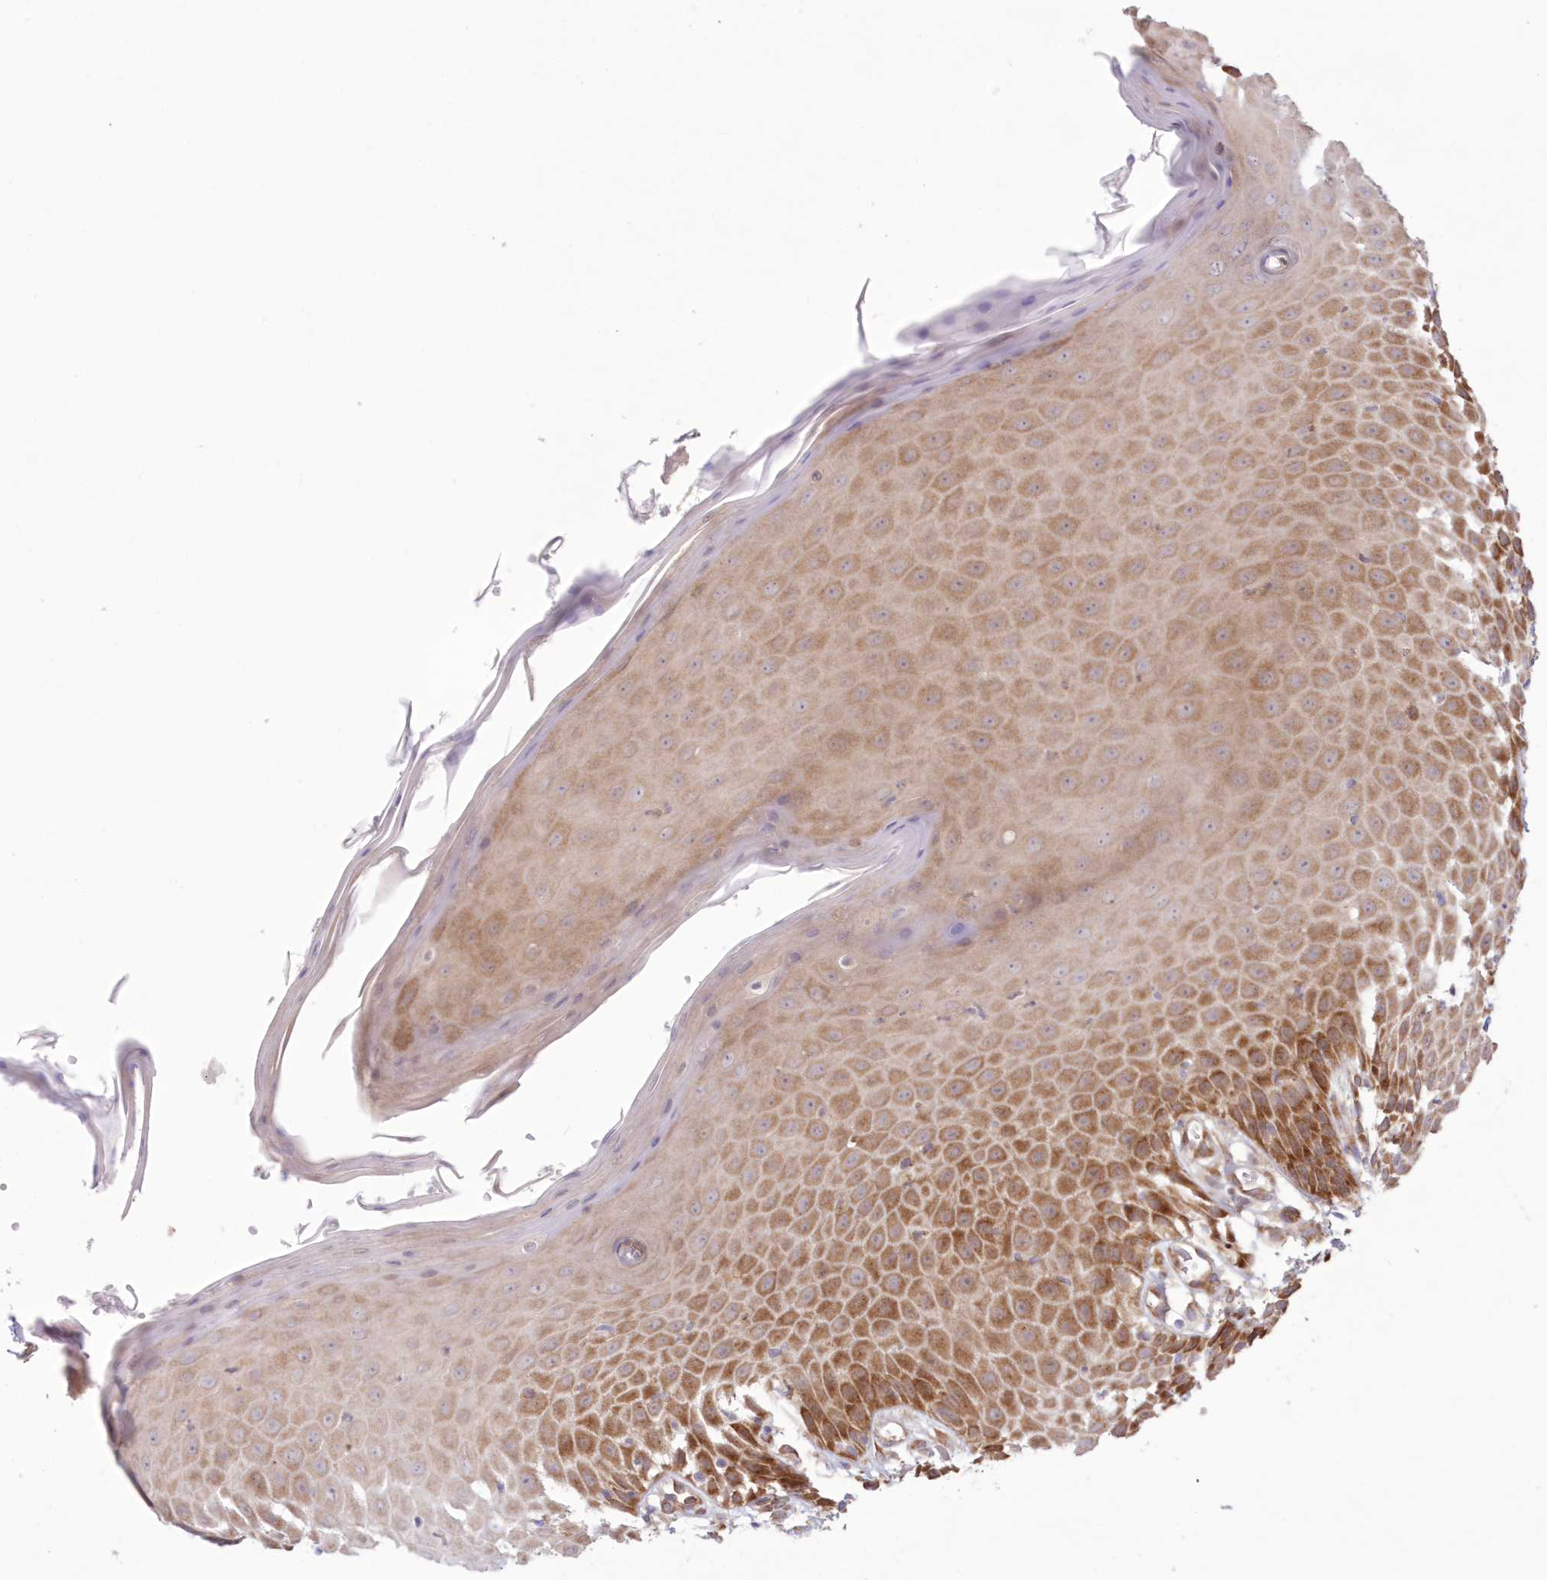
{"staining": {"intensity": "strong", "quantity": ">75%", "location": "cytoplasmic/membranous"}, "tissue": "skin", "cell_type": "Epidermal cells", "image_type": "normal", "snomed": [{"axis": "morphology", "description": "Normal tissue, NOS"}, {"axis": "topography", "description": "Vulva"}], "caption": "High-power microscopy captured an immunohistochemistry image of benign skin, revealing strong cytoplasmic/membranous staining in approximately >75% of epidermal cells. The protein is stained brown, and the nuclei are stained in blue (DAB (3,3'-diaminobenzidine) IHC with brightfield microscopy, high magnification).", "gene": "RNPEP", "patient": {"sex": "female", "age": 68}}